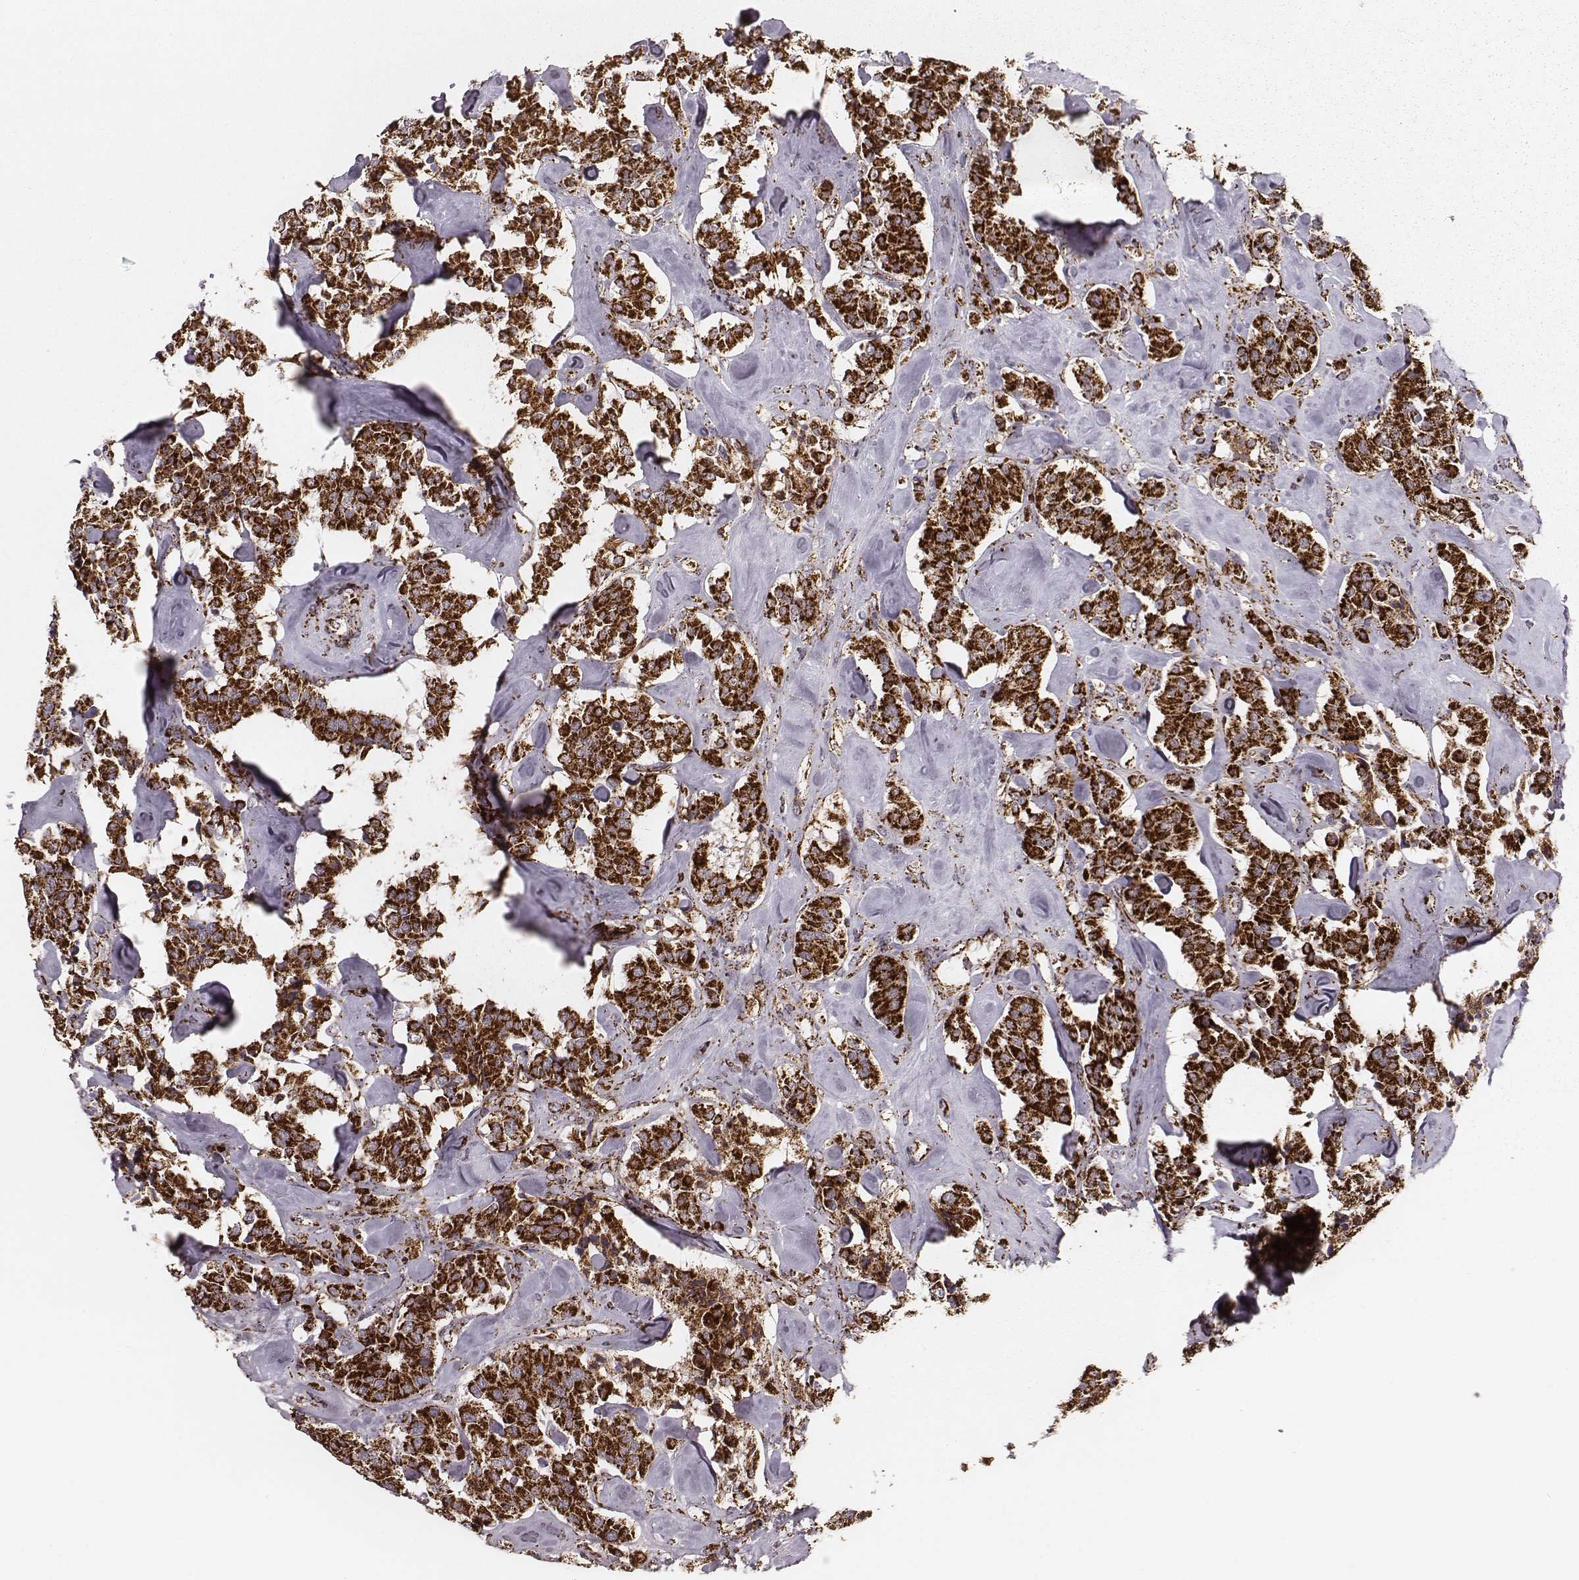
{"staining": {"intensity": "strong", "quantity": ">75%", "location": "cytoplasmic/membranous"}, "tissue": "carcinoid", "cell_type": "Tumor cells", "image_type": "cancer", "snomed": [{"axis": "morphology", "description": "Carcinoid, malignant, NOS"}, {"axis": "topography", "description": "Pancreas"}], "caption": "Immunohistochemical staining of carcinoid (malignant) displays strong cytoplasmic/membranous protein positivity in about >75% of tumor cells.", "gene": "TUFM", "patient": {"sex": "male", "age": 41}}